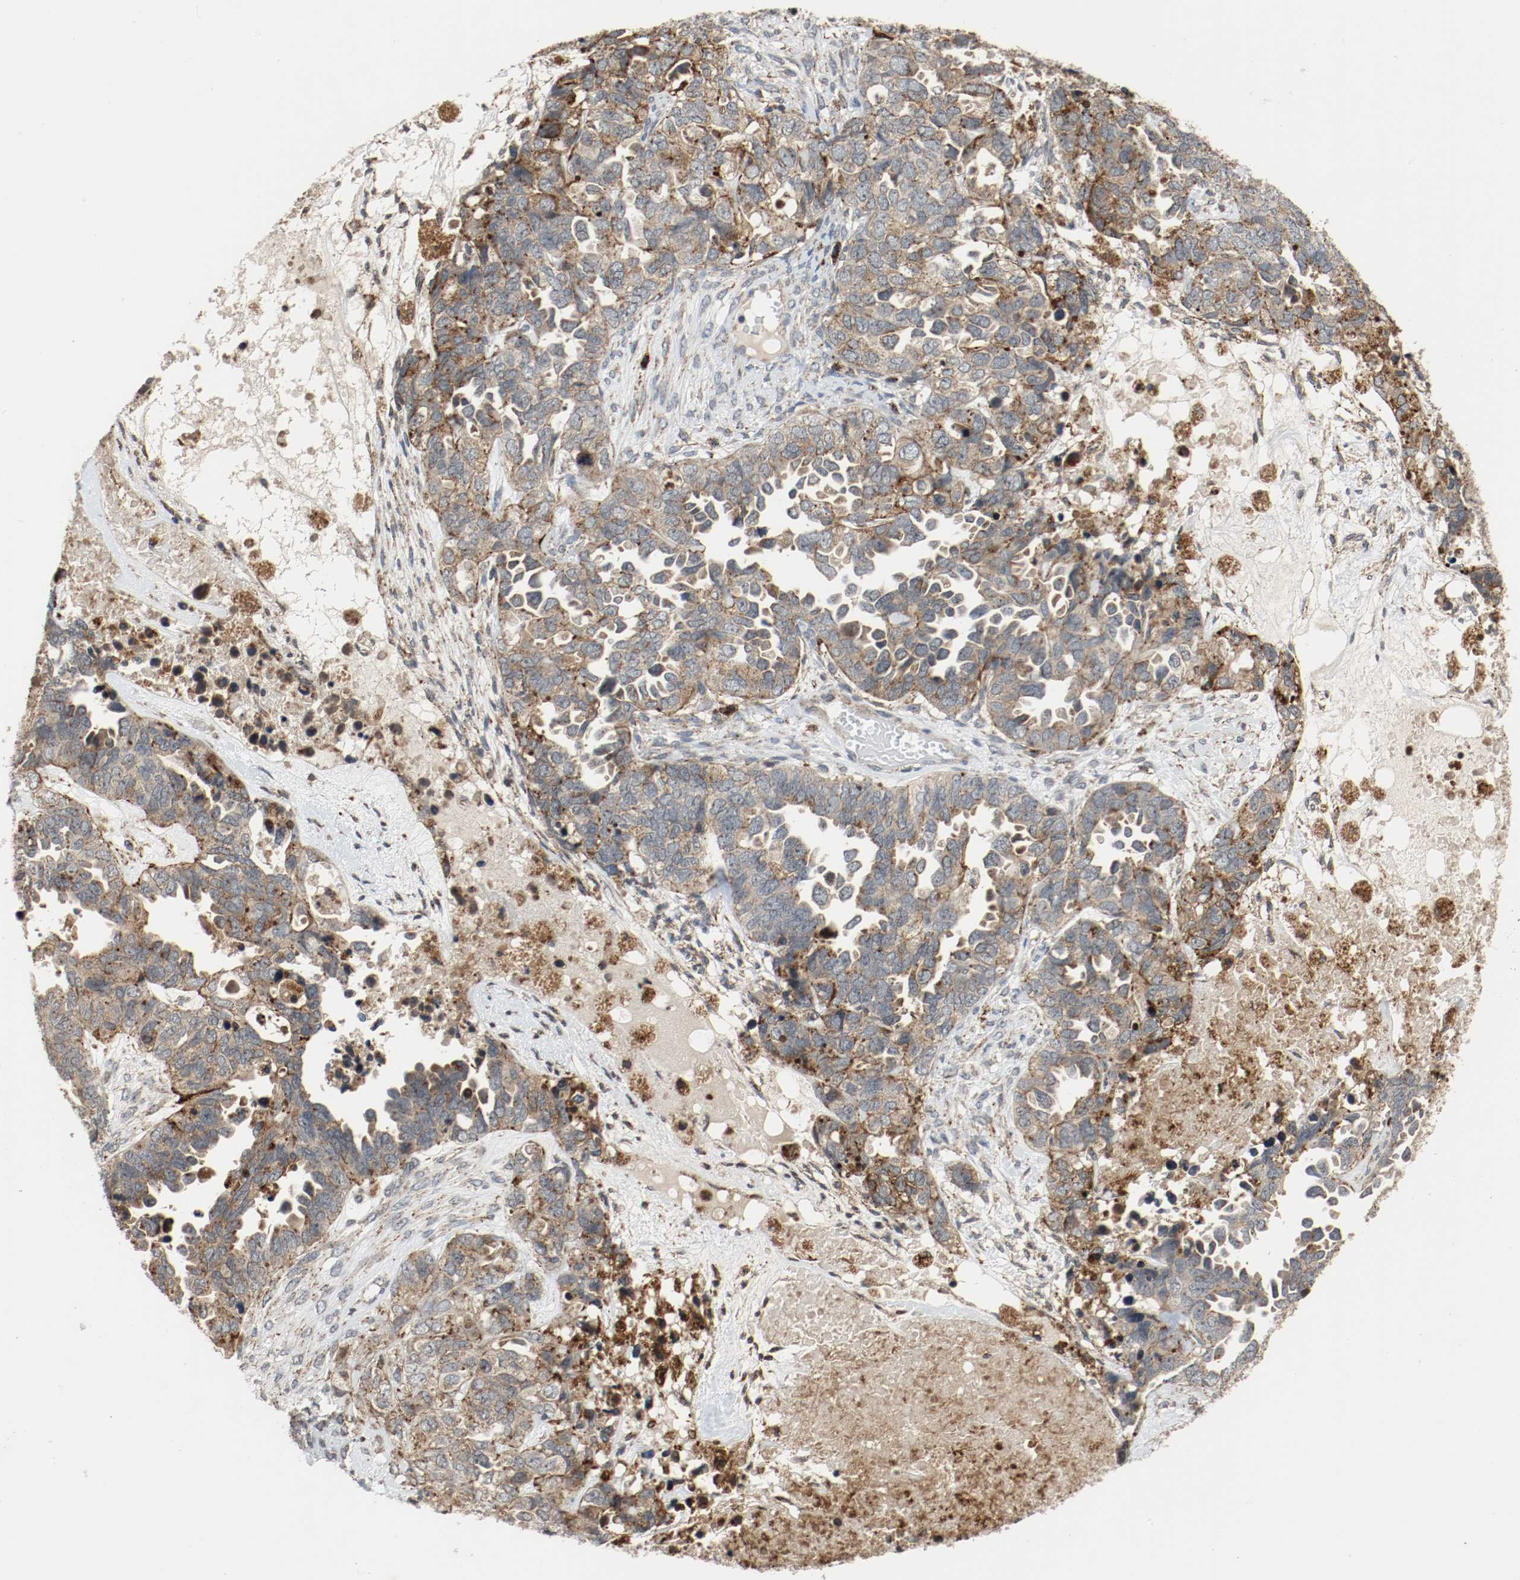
{"staining": {"intensity": "moderate", "quantity": ">75%", "location": "cytoplasmic/membranous"}, "tissue": "ovarian cancer", "cell_type": "Tumor cells", "image_type": "cancer", "snomed": [{"axis": "morphology", "description": "Cystadenocarcinoma, serous, NOS"}, {"axis": "topography", "description": "Ovary"}], "caption": "Immunohistochemical staining of ovarian cancer (serous cystadenocarcinoma) demonstrates moderate cytoplasmic/membranous protein expression in about >75% of tumor cells.", "gene": "LAMP2", "patient": {"sex": "female", "age": 82}}